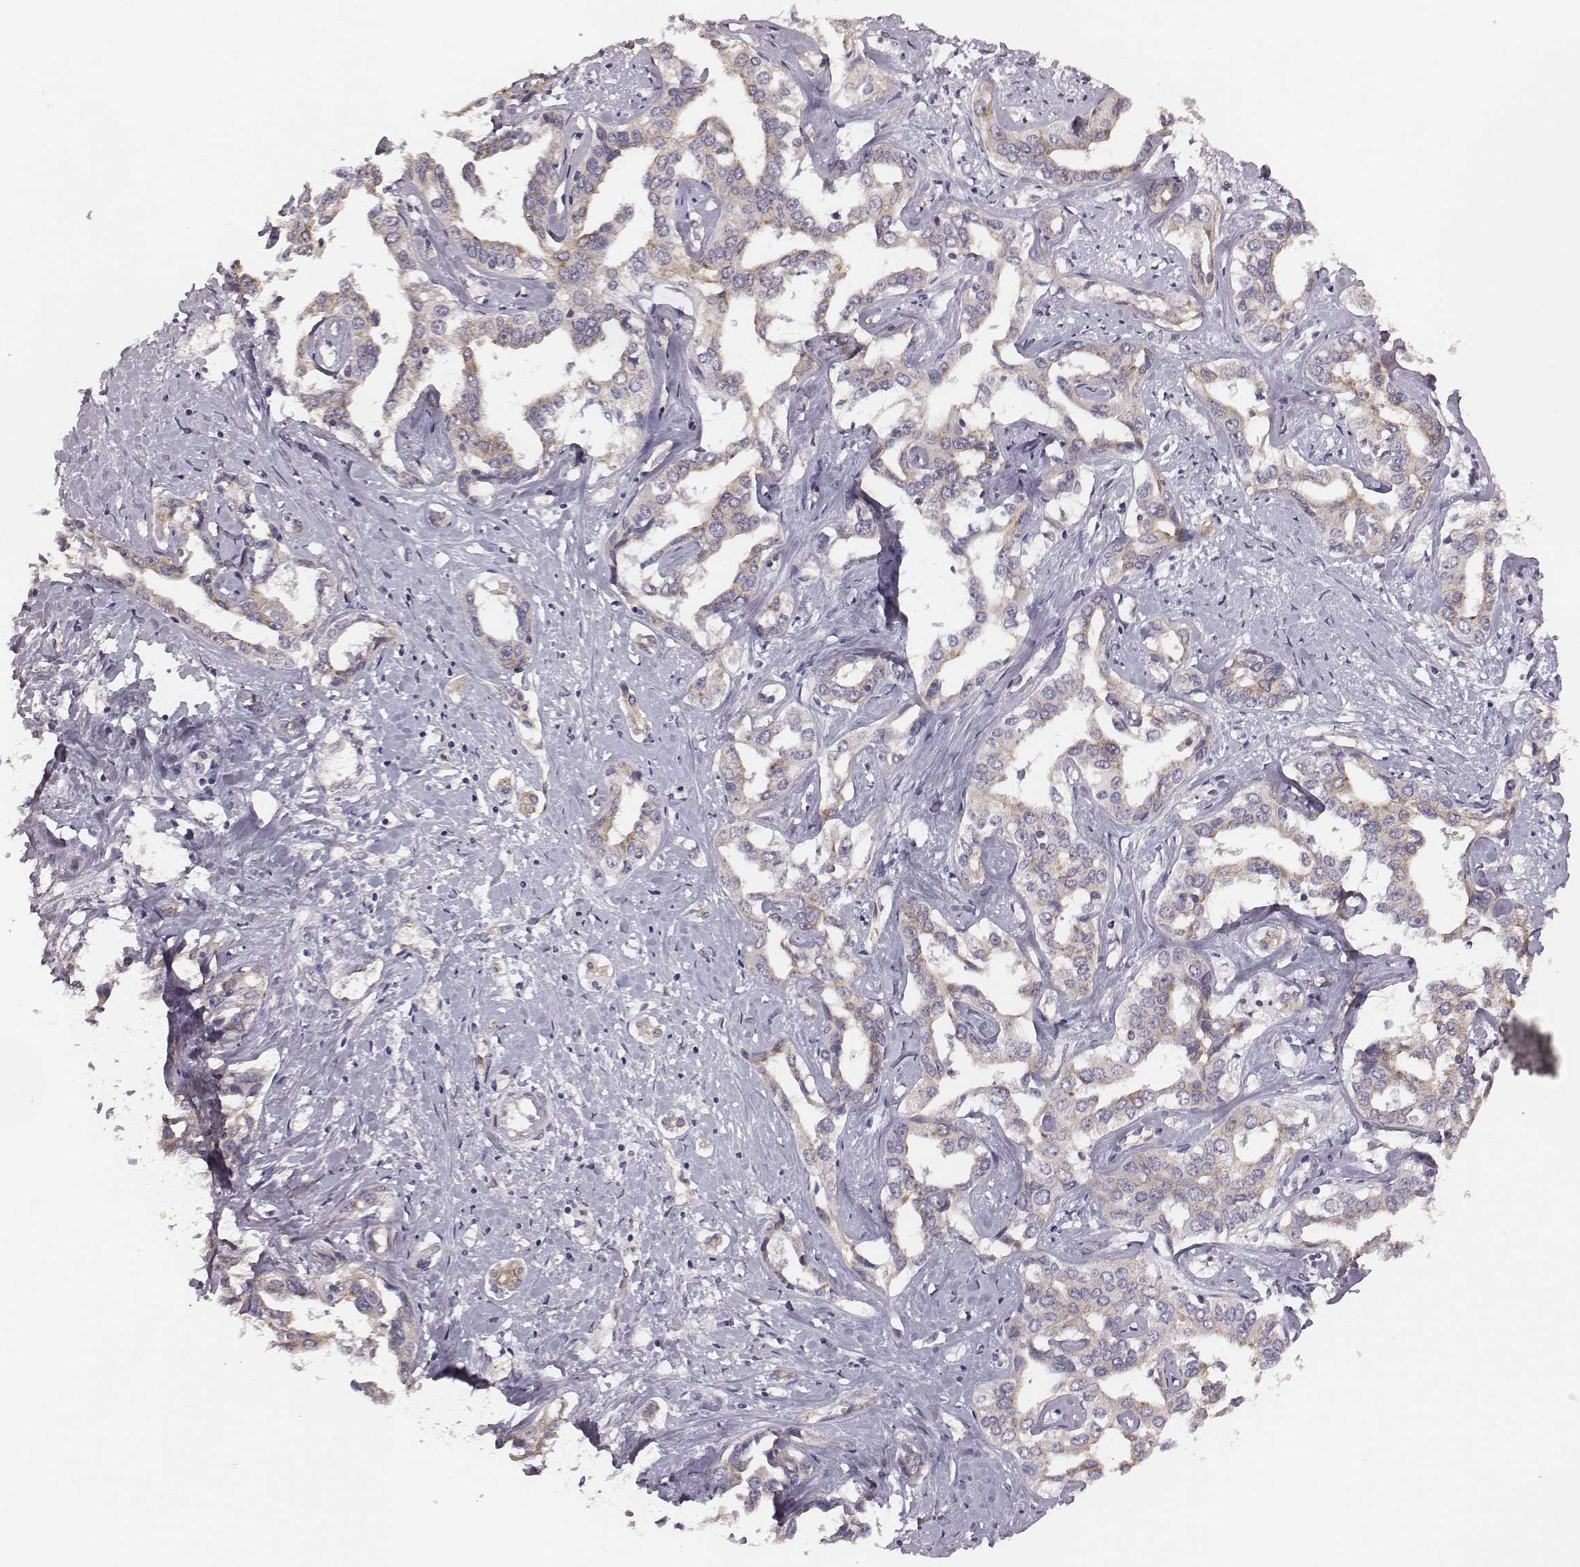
{"staining": {"intensity": "weak", "quantity": "<25%", "location": "cytoplasmic/membranous"}, "tissue": "liver cancer", "cell_type": "Tumor cells", "image_type": "cancer", "snomed": [{"axis": "morphology", "description": "Cholangiocarcinoma"}, {"axis": "topography", "description": "Liver"}], "caption": "The IHC histopathology image has no significant expression in tumor cells of liver cancer (cholangiocarcinoma) tissue.", "gene": "SCARF1", "patient": {"sex": "male", "age": 59}}